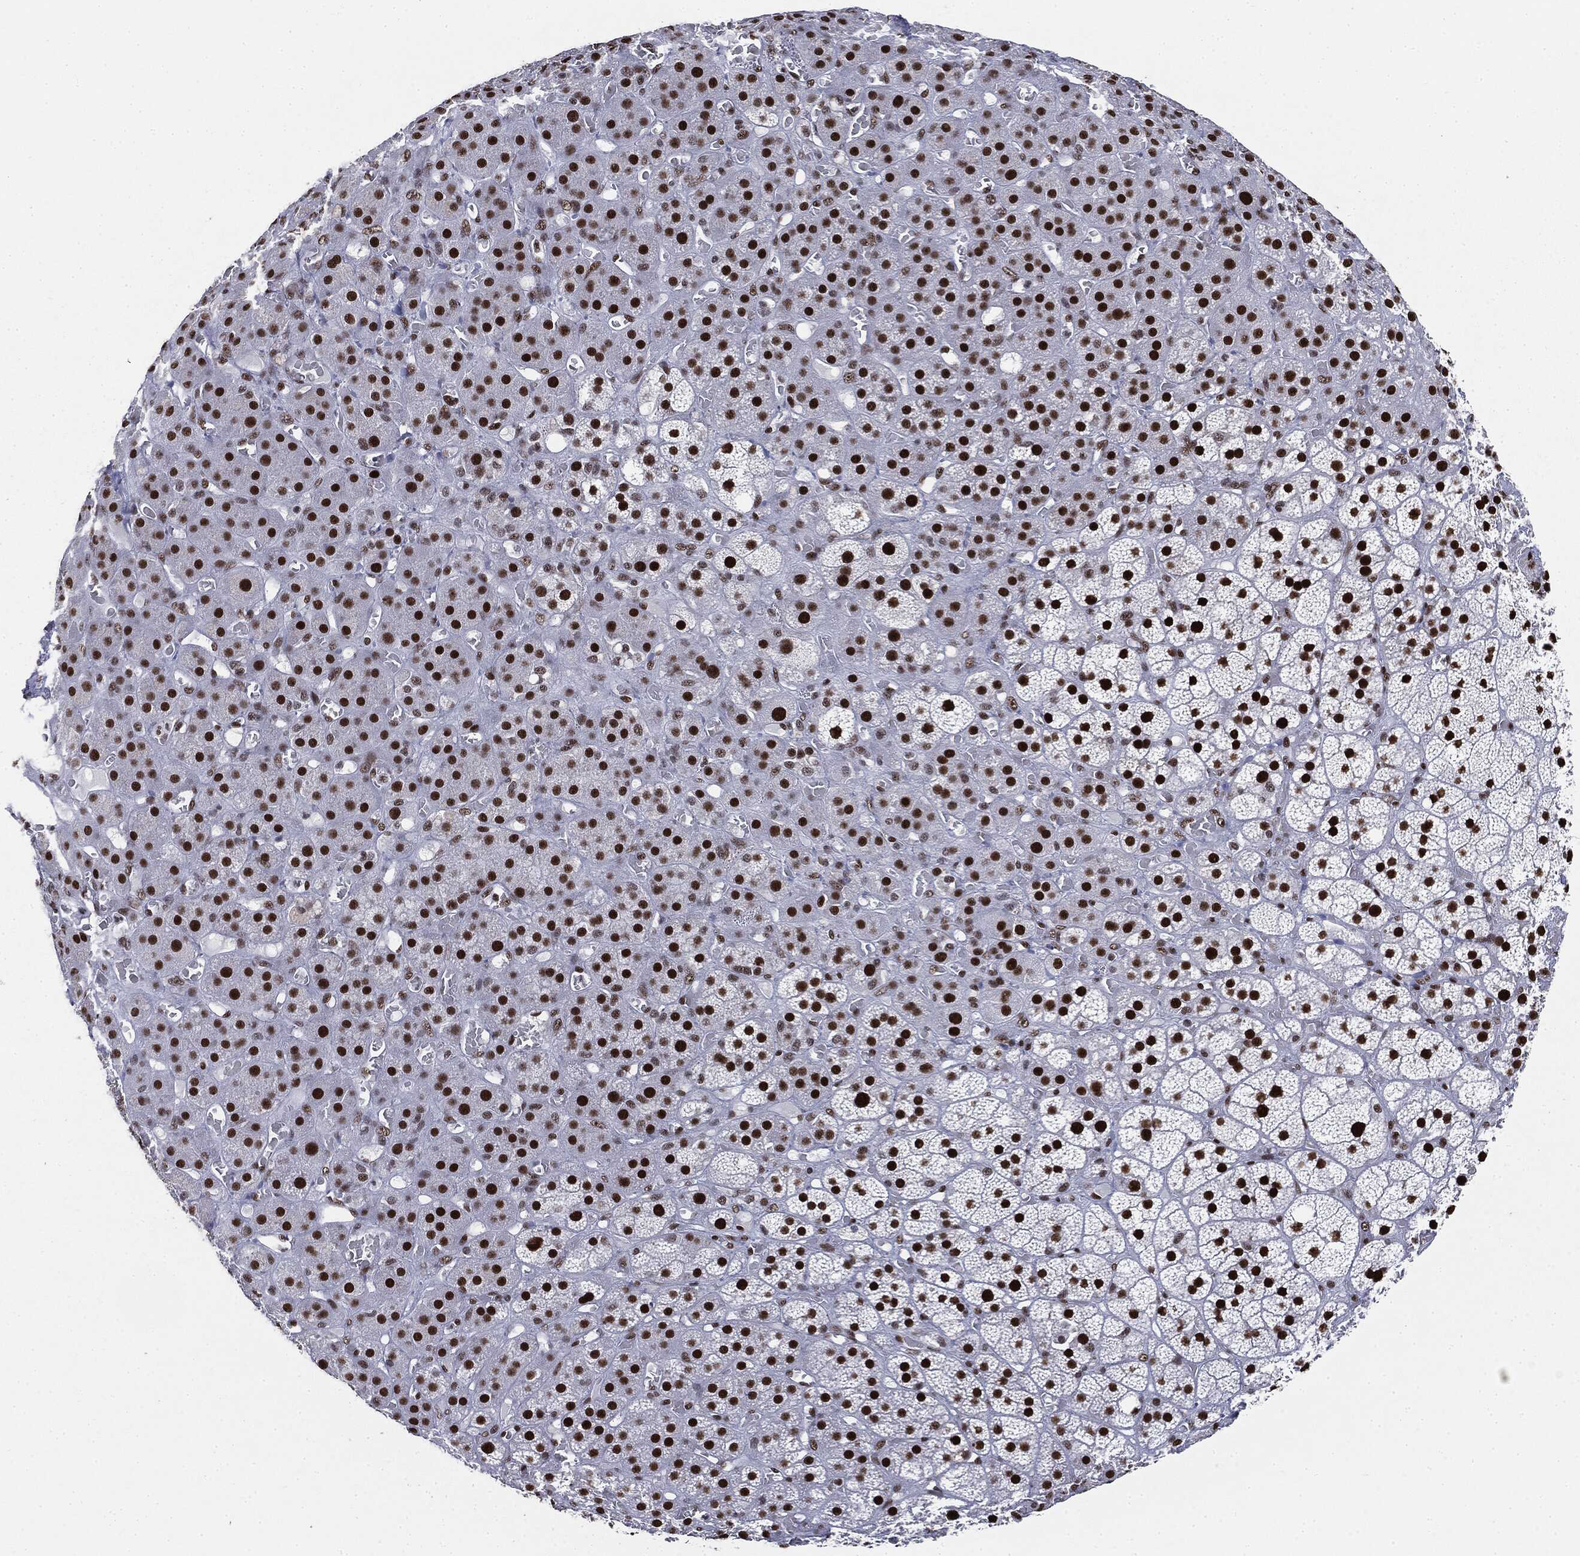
{"staining": {"intensity": "strong", "quantity": ">75%", "location": "nuclear"}, "tissue": "adrenal gland", "cell_type": "Glandular cells", "image_type": "normal", "snomed": [{"axis": "morphology", "description": "Normal tissue, NOS"}, {"axis": "topography", "description": "Adrenal gland"}], "caption": "Immunohistochemical staining of unremarkable adrenal gland shows high levels of strong nuclear staining in approximately >75% of glandular cells.", "gene": "MSH2", "patient": {"sex": "male", "age": 70}}